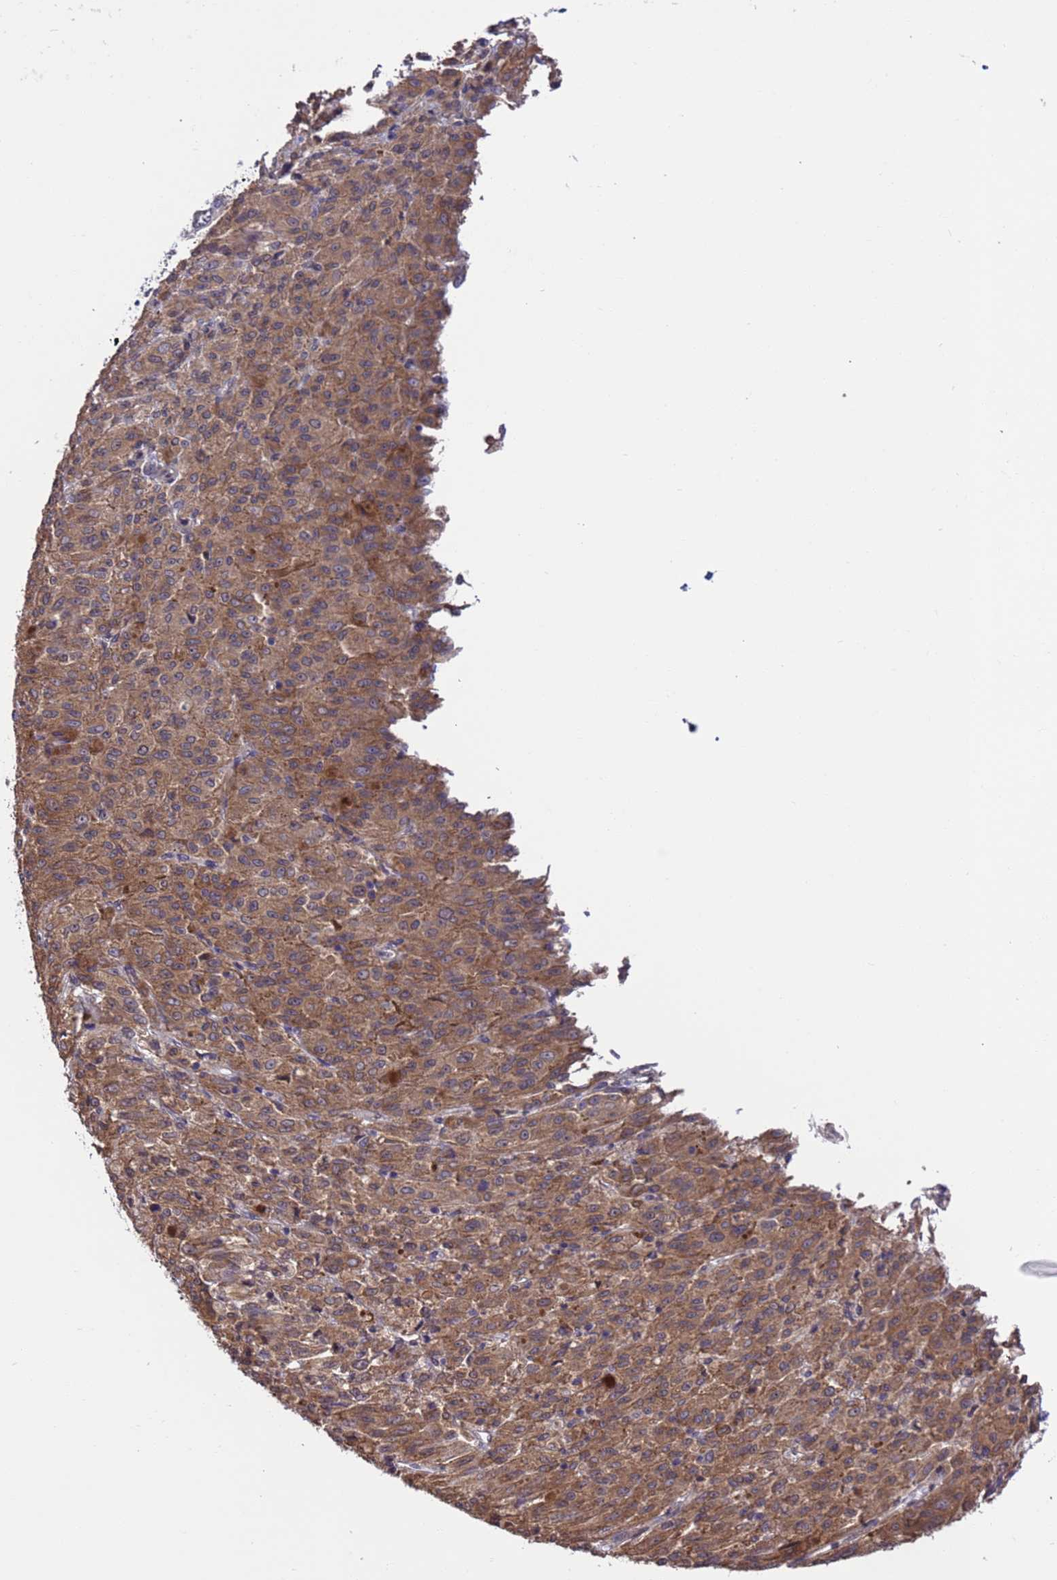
{"staining": {"intensity": "moderate", "quantity": ">75%", "location": "cytoplasmic/membranous"}, "tissue": "melanoma", "cell_type": "Tumor cells", "image_type": "cancer", "snomed": [{"axis": "morphology", "description": "Malignant melanoma, NOS"}, {"axis": "topography", "description": "Skin"}], "caption": "This is a micrograph of immunohistochemistry (IHC) staining of melanoma, which shows moderate expression in the cytoplasmic/membranous of tumor cells.", "gene": "ZFP69B", "patient": {"sex": "female", "age": 52}}